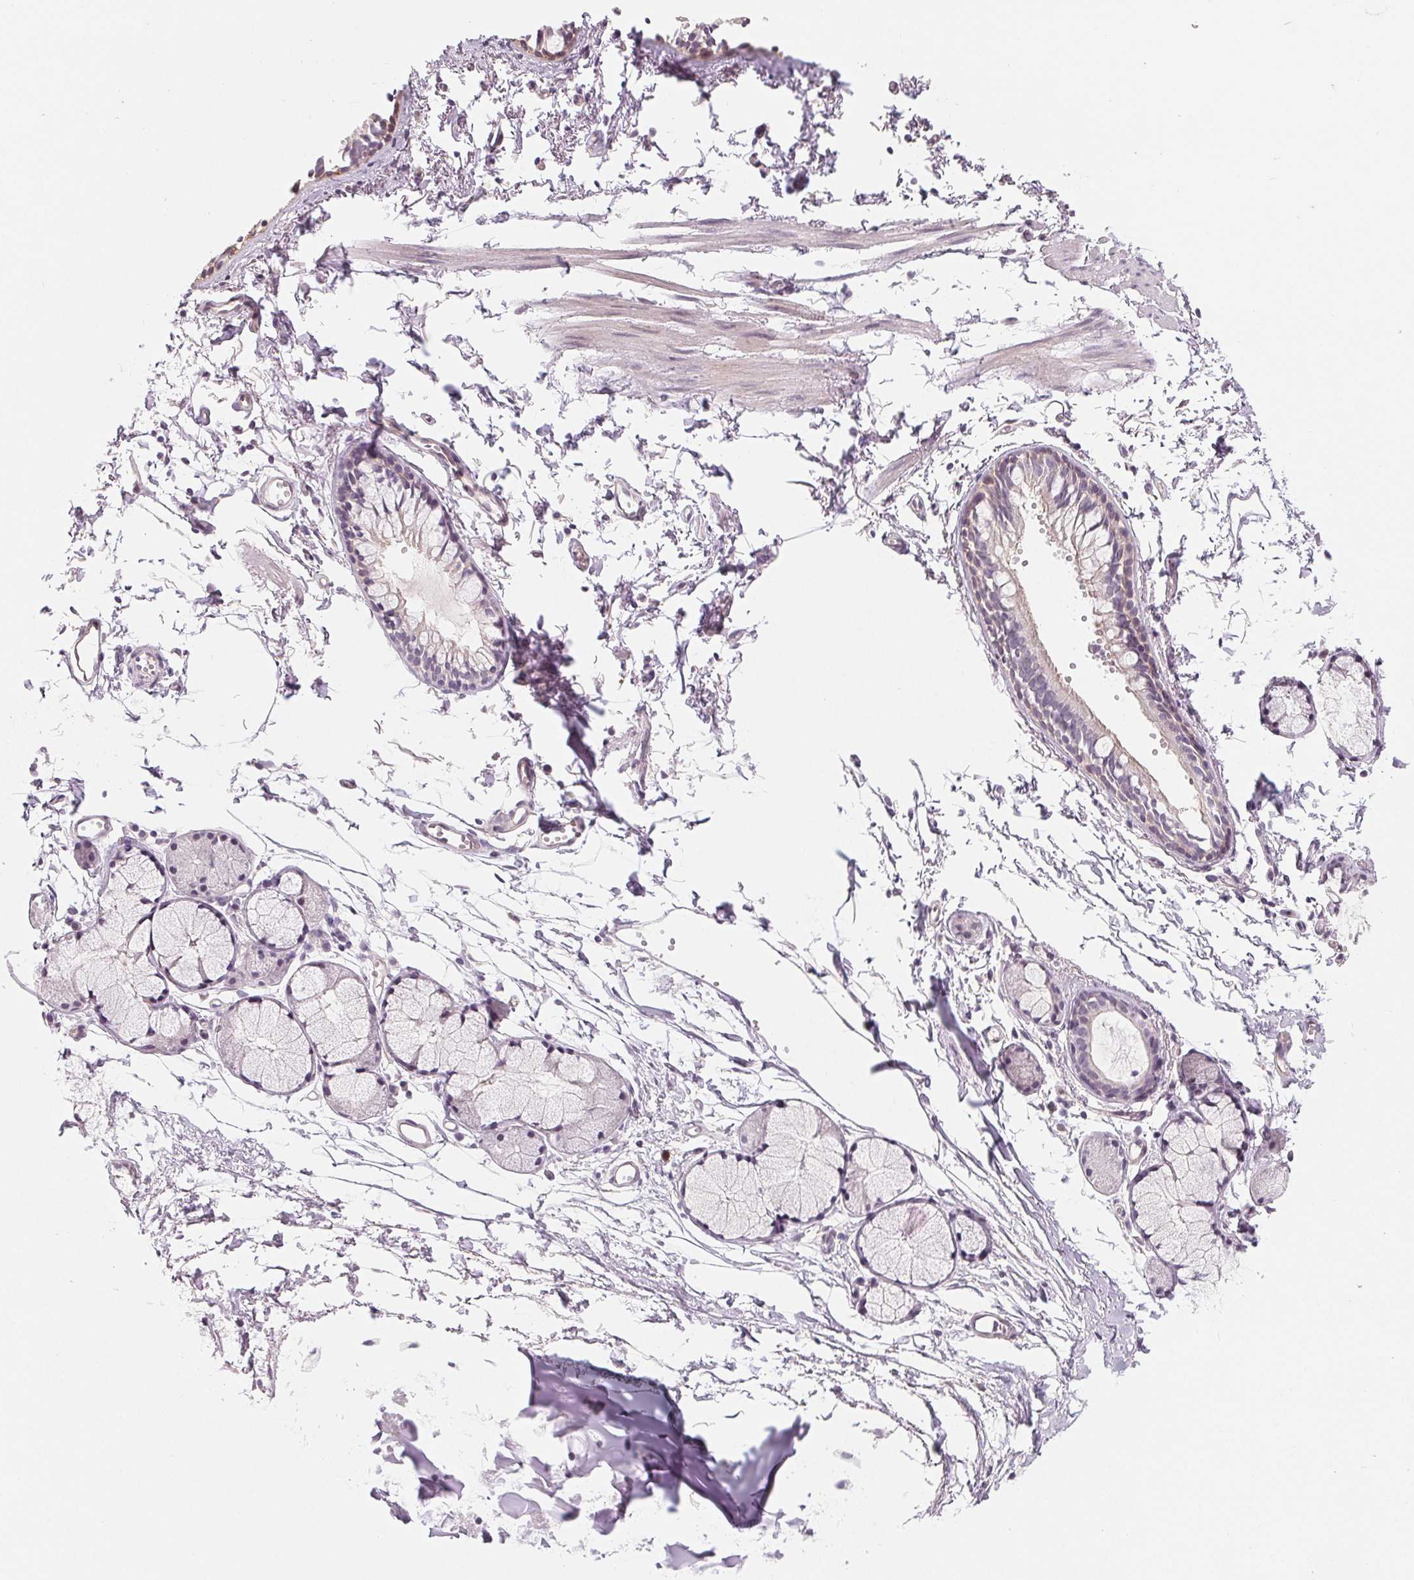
{"staining": {"intensity": "weak", "quantity": "<25%", "location": "cytoplasmic/membranous"}, "tissue": "bronchus", "cell_type": "Respiratory epithelial cells", "image_type": "normal", "snomed": [{"axis": "morphology", "description": "Normal tissue, NOS"}, {"axis": "topography", "description": "Bronchus"}], "caption": "This is a photomicrograph of immunohistochemistry (IHC) staining of benign bronchus, which shows no positivity in respiratory epithelial cells. (Stains: DAB immunohistochemistry with hematoxylin counter stain, Microscopy: brightfield microscopy at high magnification).", "gene": "CFC1B", "patient": {"sex": "female", "age": 59}}